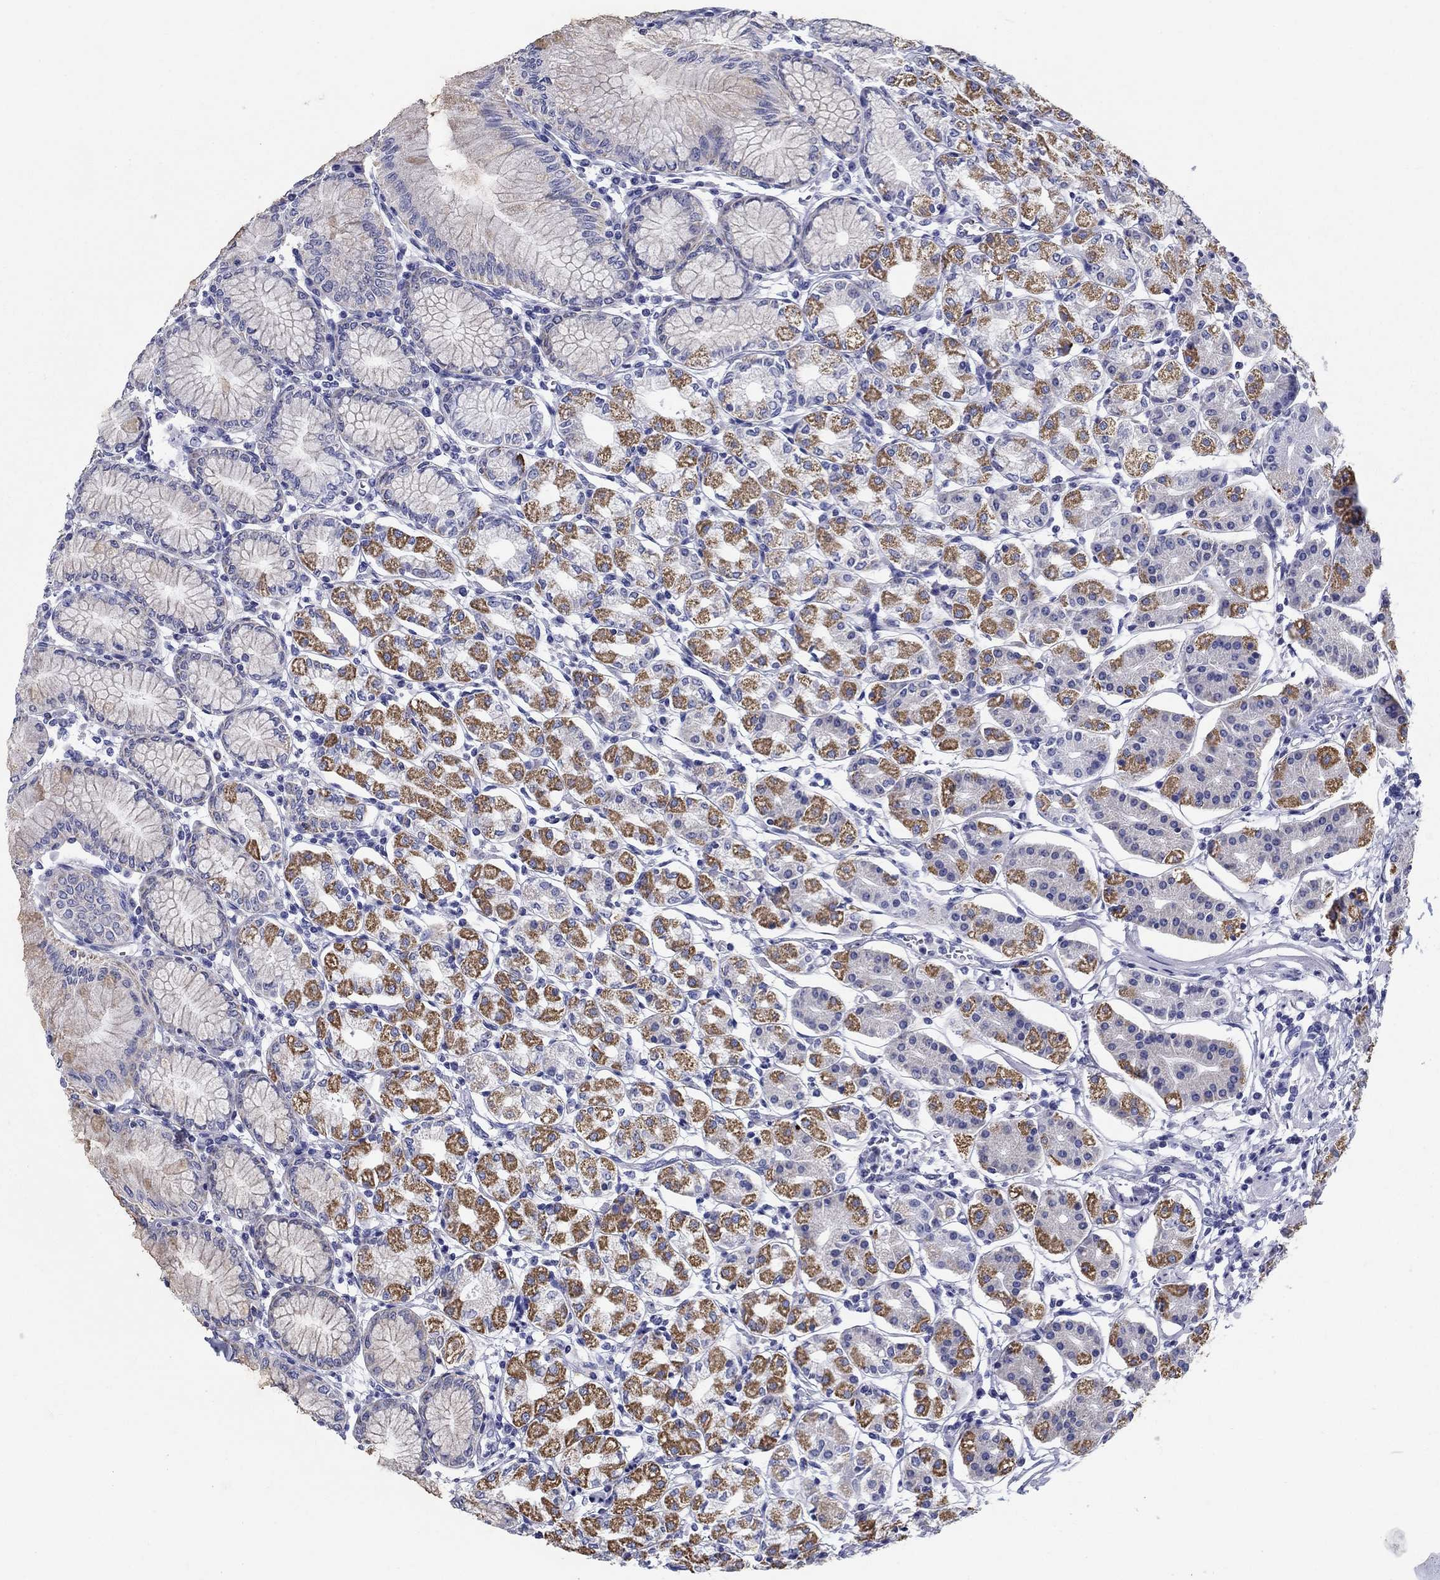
{"staining": {"intensity": "strong", "quantity": "25%-75%", "location": "nuclear"}, "tissue": "stomach", "cell_type": "Glandular cells", "image_type": "normal", "snomed": [{"axis": "morphology", "description": "Normal tissue, NOS"}, {"axis": "topography", "description": "Skeletal muscle"}, {"axis": "topography", "description": "Stomach"}], "caption": "High-power microscopy captured an immunohistochemistry histopathology image of unremarkable stomach, revealing strong nuclear positivity in about 25%-75% of glandular cells. Using DAB (brown) and hematoxylin (blue) stains, captured at high magnification using brightfield microscopy.", "gene": "UPB1", "patient": {"sex": "female", "age": 57}}